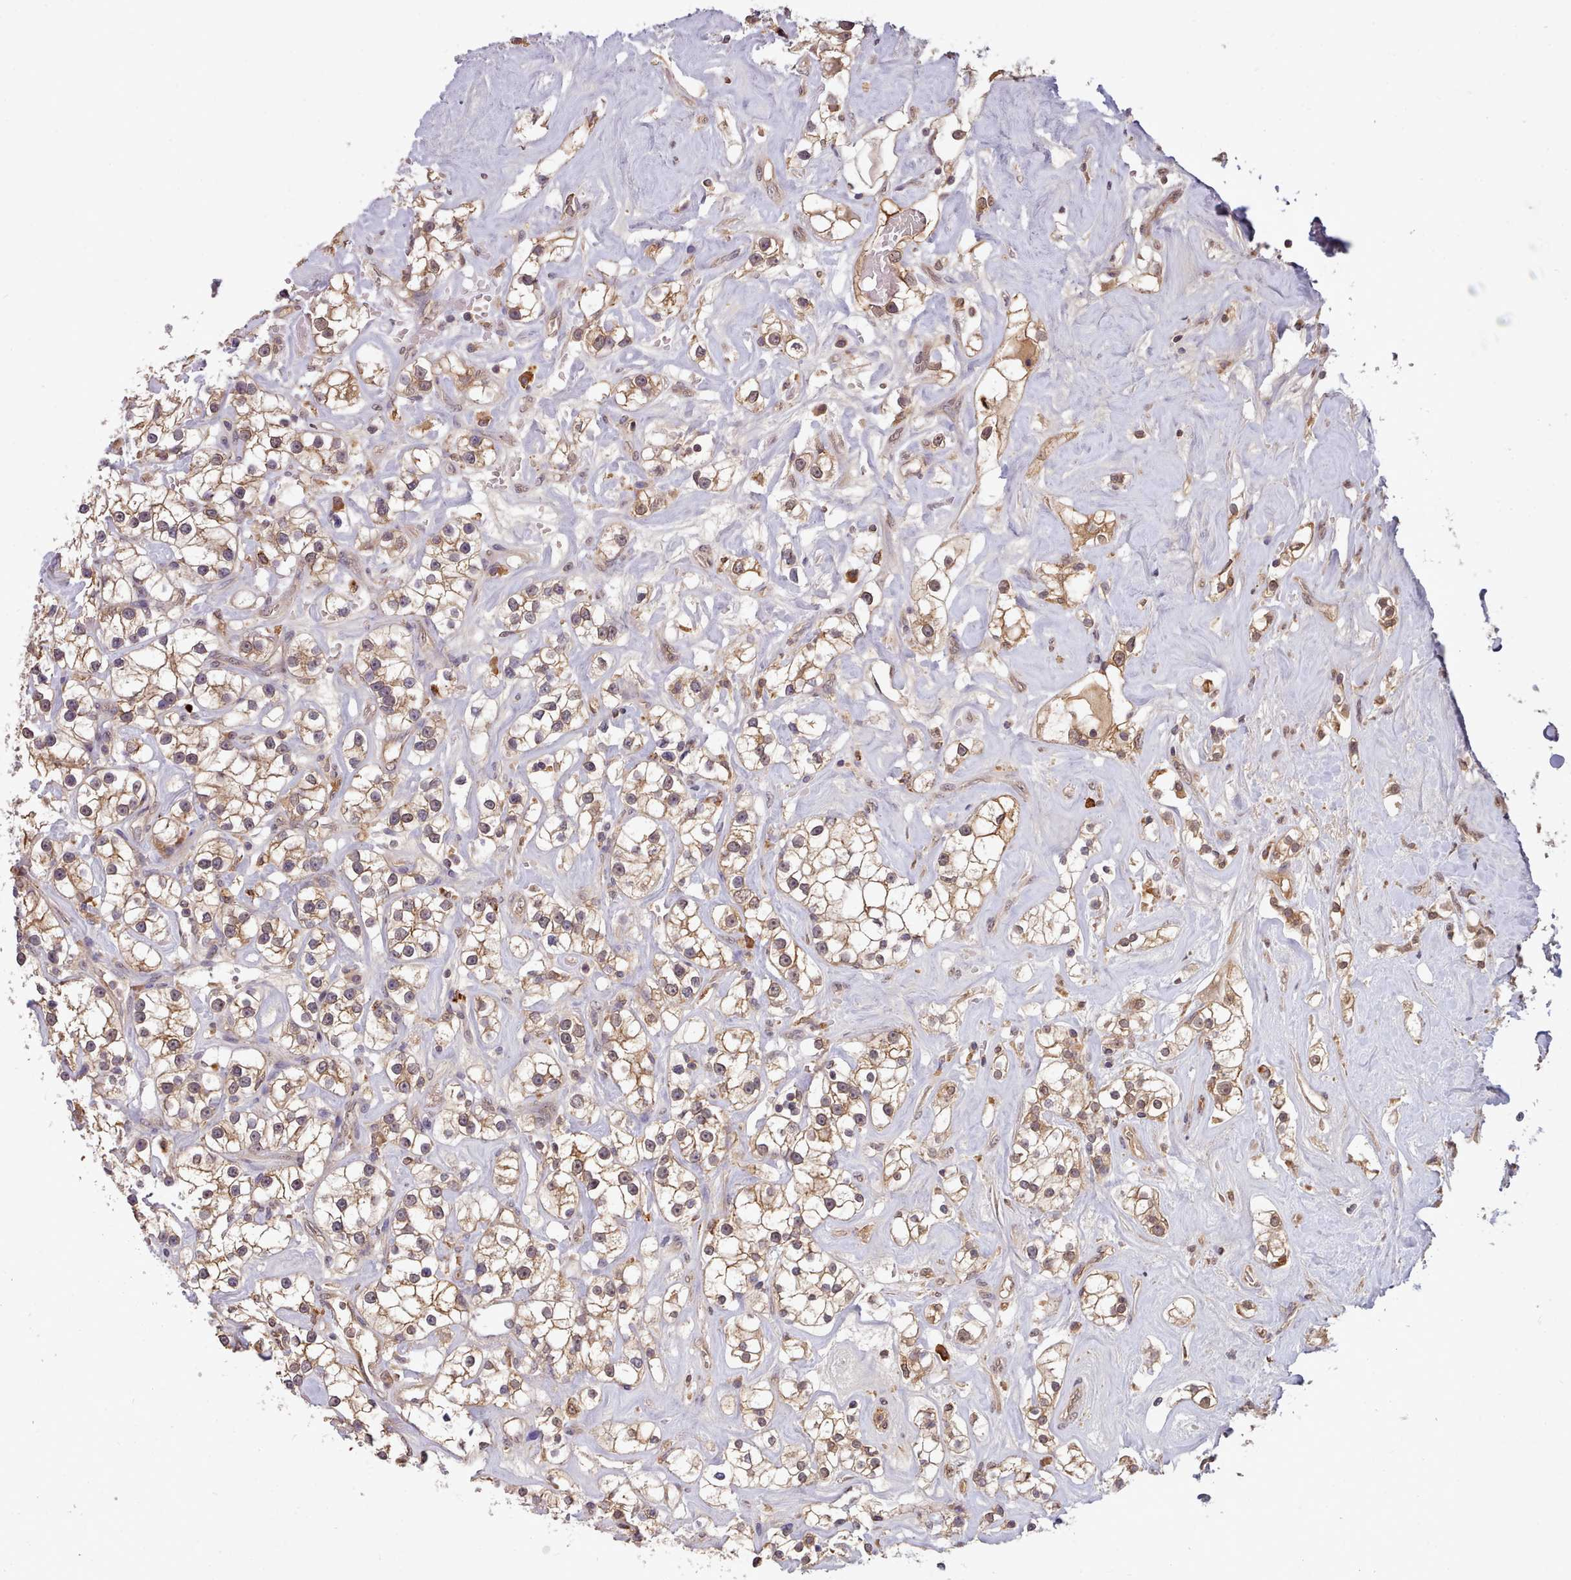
{"staining": {"intensity": "moderate", "quantity": ">75%", "location": "cytoplasmic/membranous"}, "tissue": "renal cancer", "cell_type": "Tumor cells", "image_type": "cancer", "snomed": [{"axis": "morphology", "description": "Adenocarcinoma, NOS"}, {"axis": "topography", "description": "Kidney"}], "caption": "Human renal cancer stained for a protein (brown) reveals moderate cytoplasmic/membranous positive positivity in about >75% of tumor cells.", "gene": "PIP4P1", "patient": {"sex": "male", "age": 77}}